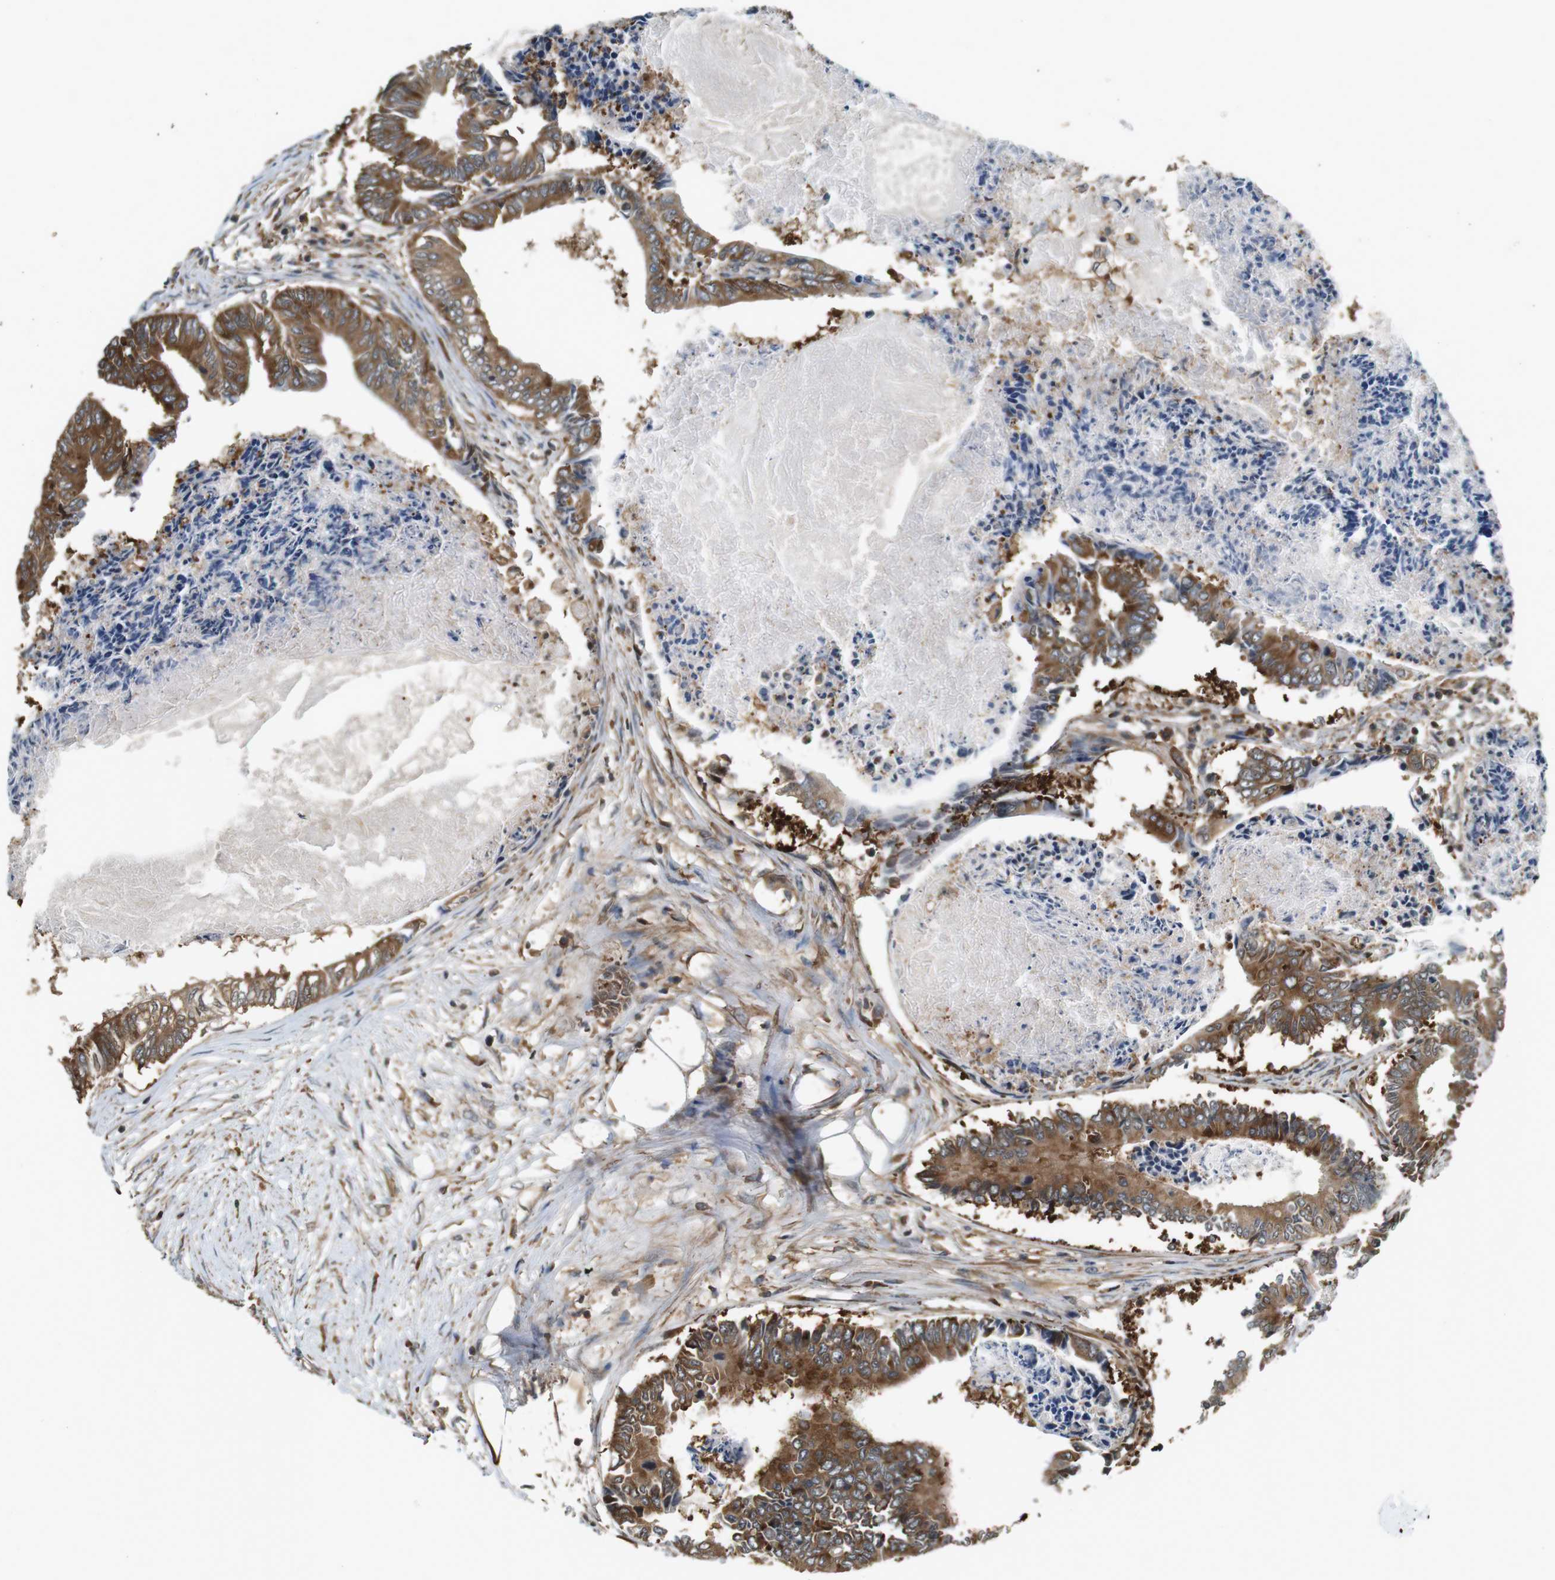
{"staining": {"intensity": "moderate", "quantity": ">75%", "location": "cytoplasmic/membranous"}, "tissue": "colorectal cancer", "cell_type": "Tumor cells", "image_type": "cancer", "snomed": [{"axis": "morphology", "description": "Adenocarcinoma, NOS"}, {"axis": "topography", "description": "Rectum"}], "caption": "Protein staining of colorectal adenocarcinoma tissue displays moderate cytoplasmic/membranous staining in about >75% of tumor cells.", "gene": "PA2G4", "patient": {"sex": "male", "age": 63}}